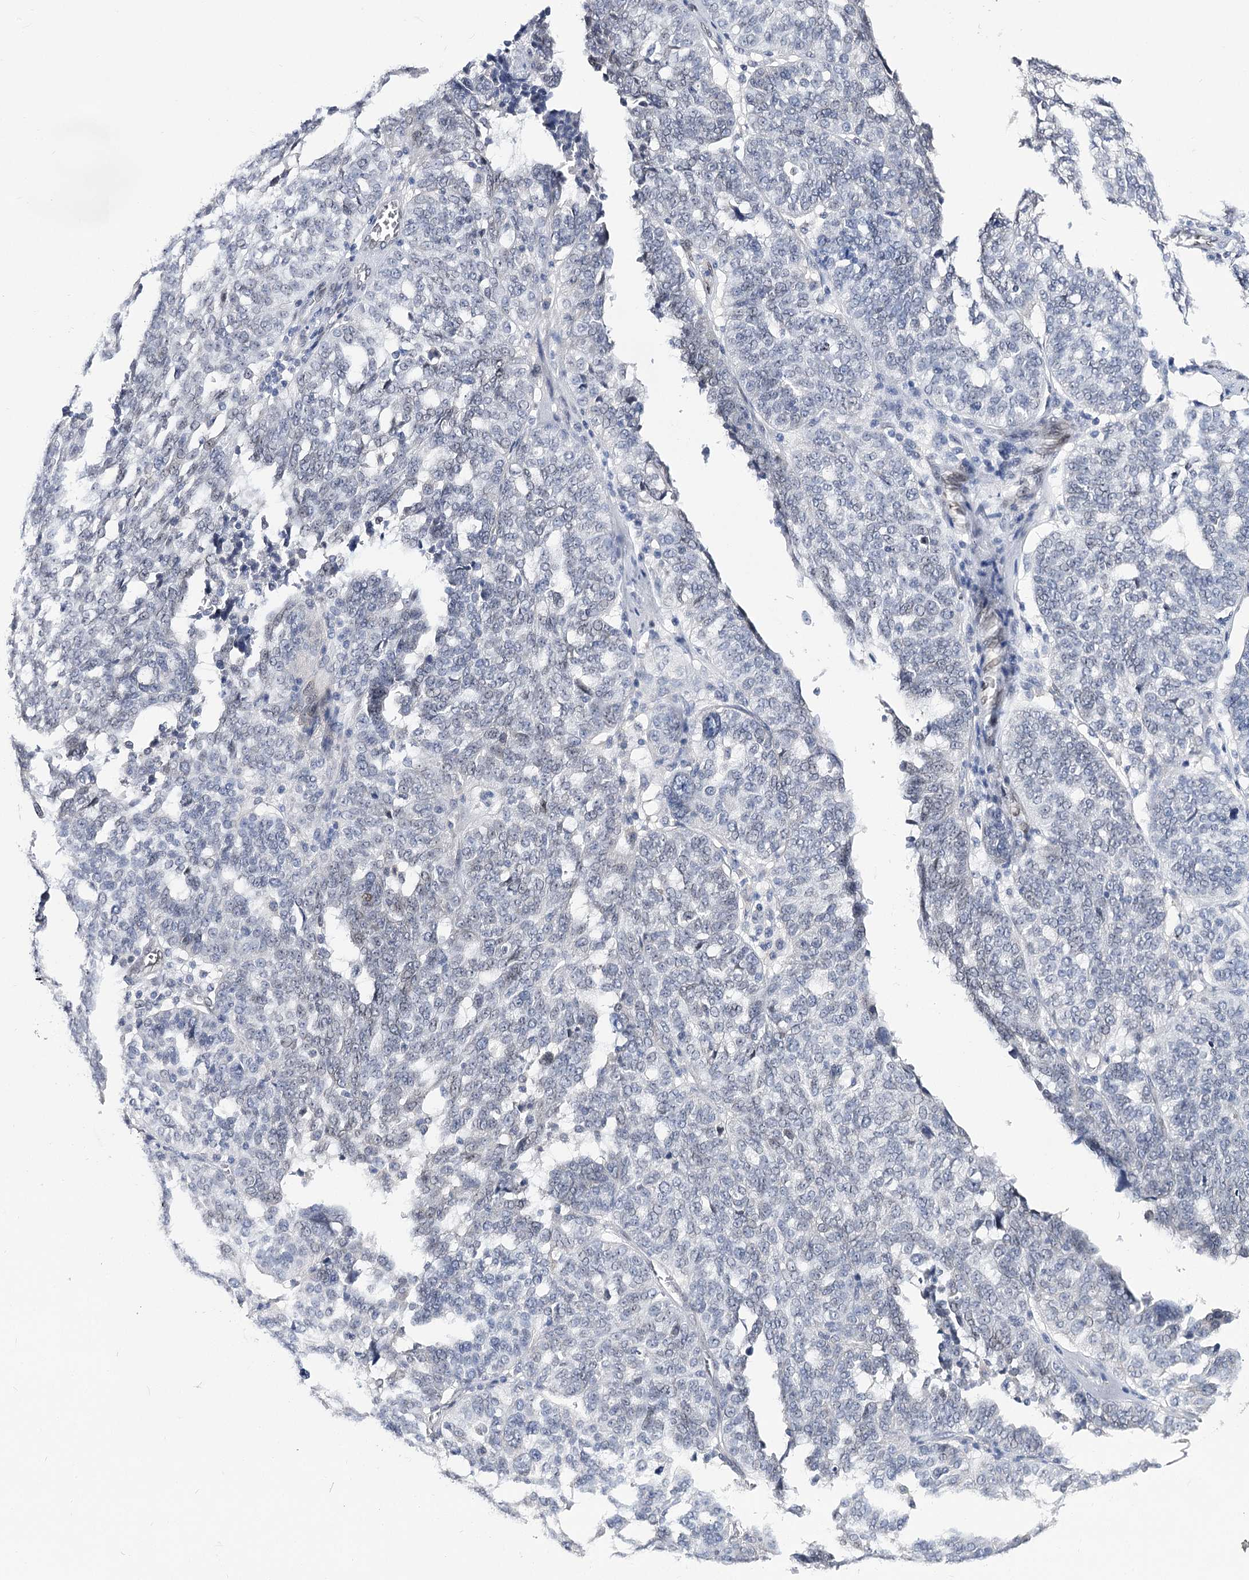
{"staining": {"intensity": "negative", "quantity": "none", "location": "none"}, "tissue": "ovarian cancer", "cell_type": "Tumor cells", "image_type": "cancer", "snomed": [{"axis": "morphology", "description": "Cystadenocarcinoma, serous, NOS"}, {"axis": "topography", "description": "Ovary"}], "caption": "Histopathology image shows no protein positivity in tumor cells of ovarian cancer tissue.", "gene": "TMEM201", "patient": {"sex": "female", "age": 59}}